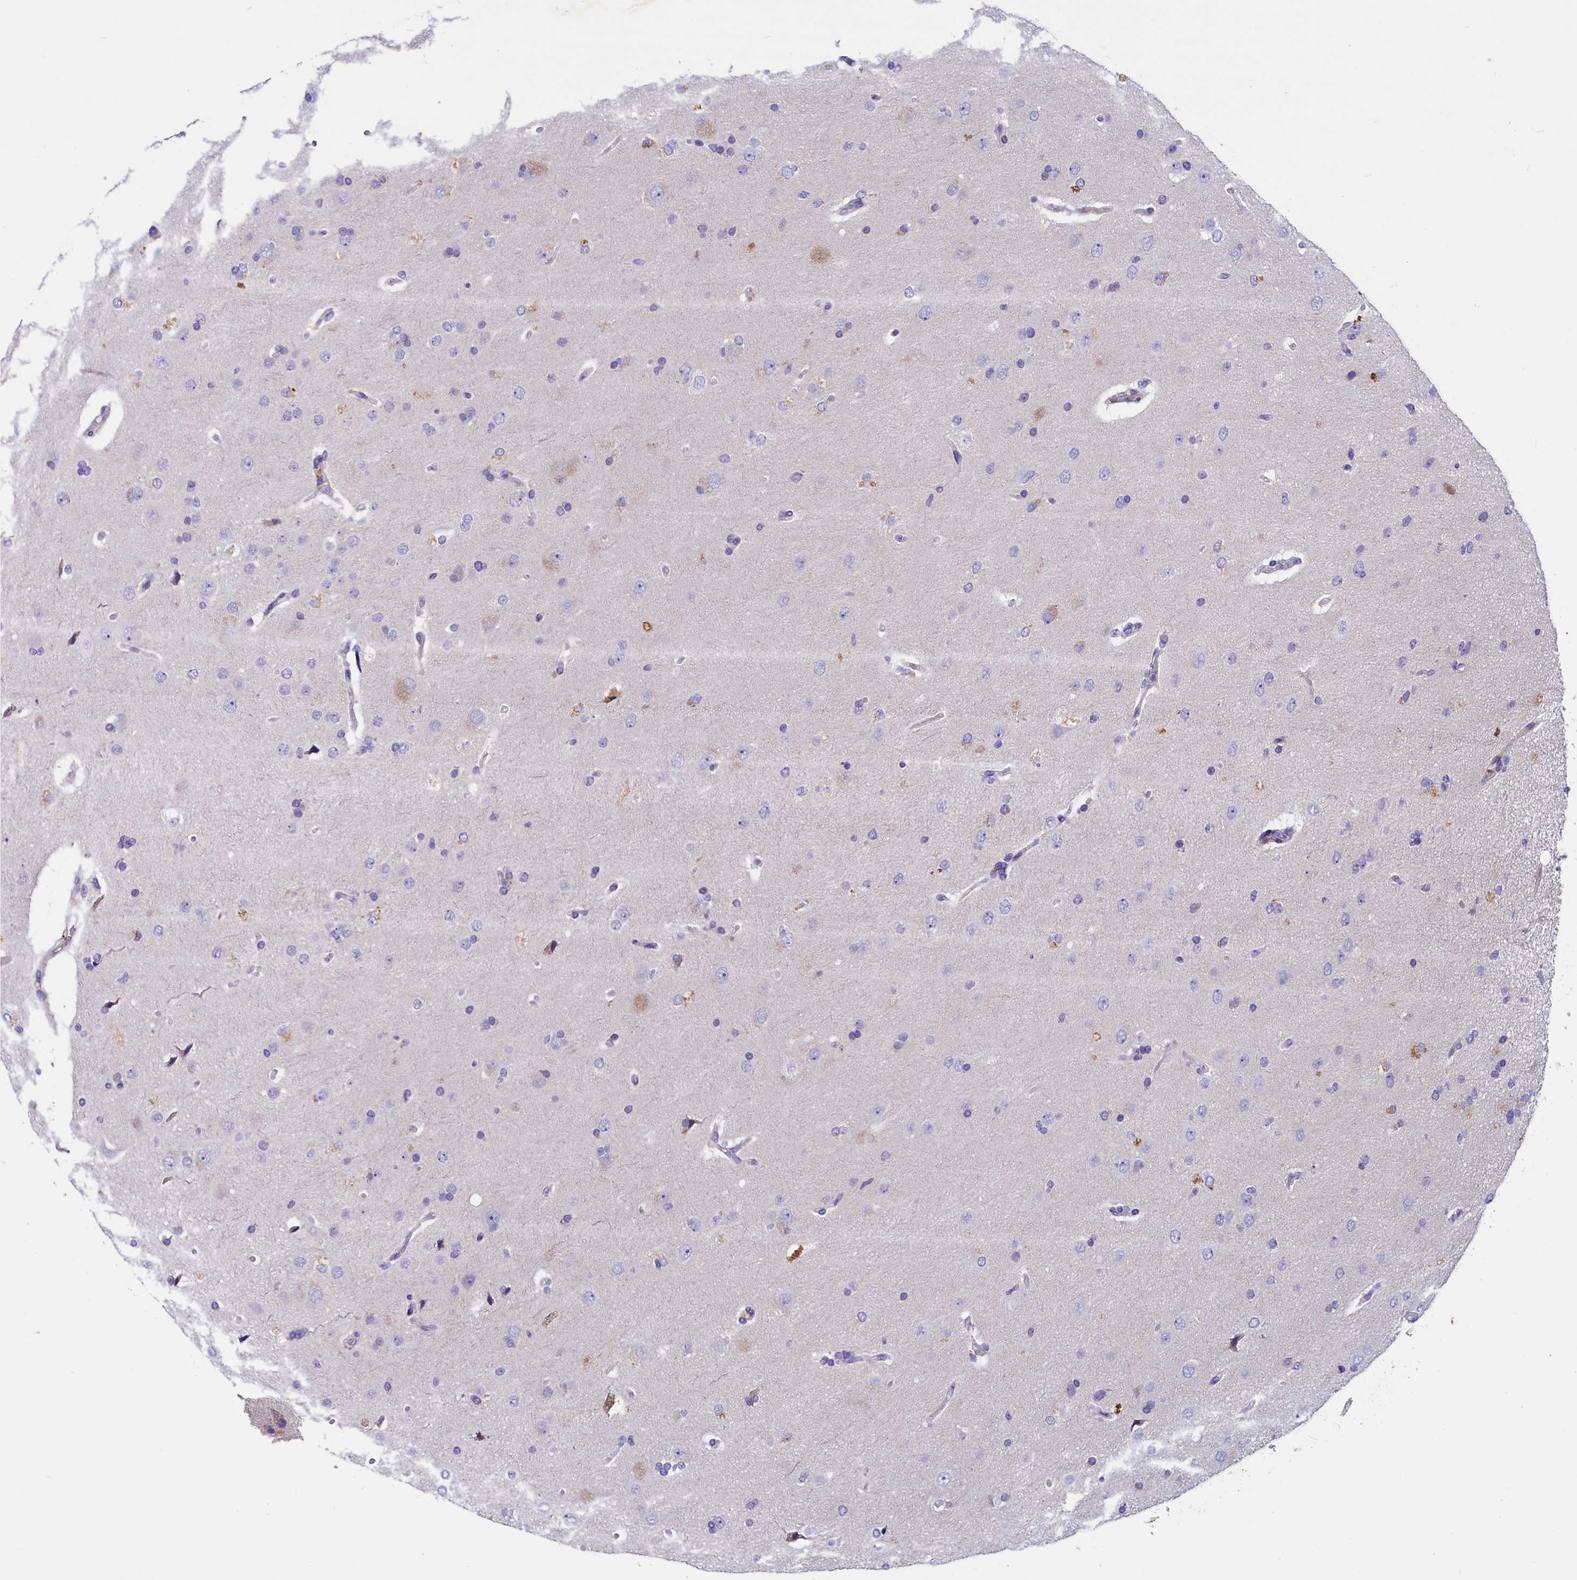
{"staining": {"intensity": "negative", "quantity": "none", "location": "none"}, "tissue": "glioma", "cell_type": "Tumor cells", "image_type": "cancer", "snomed": [{"axis": "morphology", "description": "Glioma, malignant, High grade"}, {"axis": "topography", "description": "Brain"}], "caption": "Tumor cells show no significant staining in malignant glioma (high-grade).", "gene": "SCD5", "patient": {"sex": "male", "age": 72}}